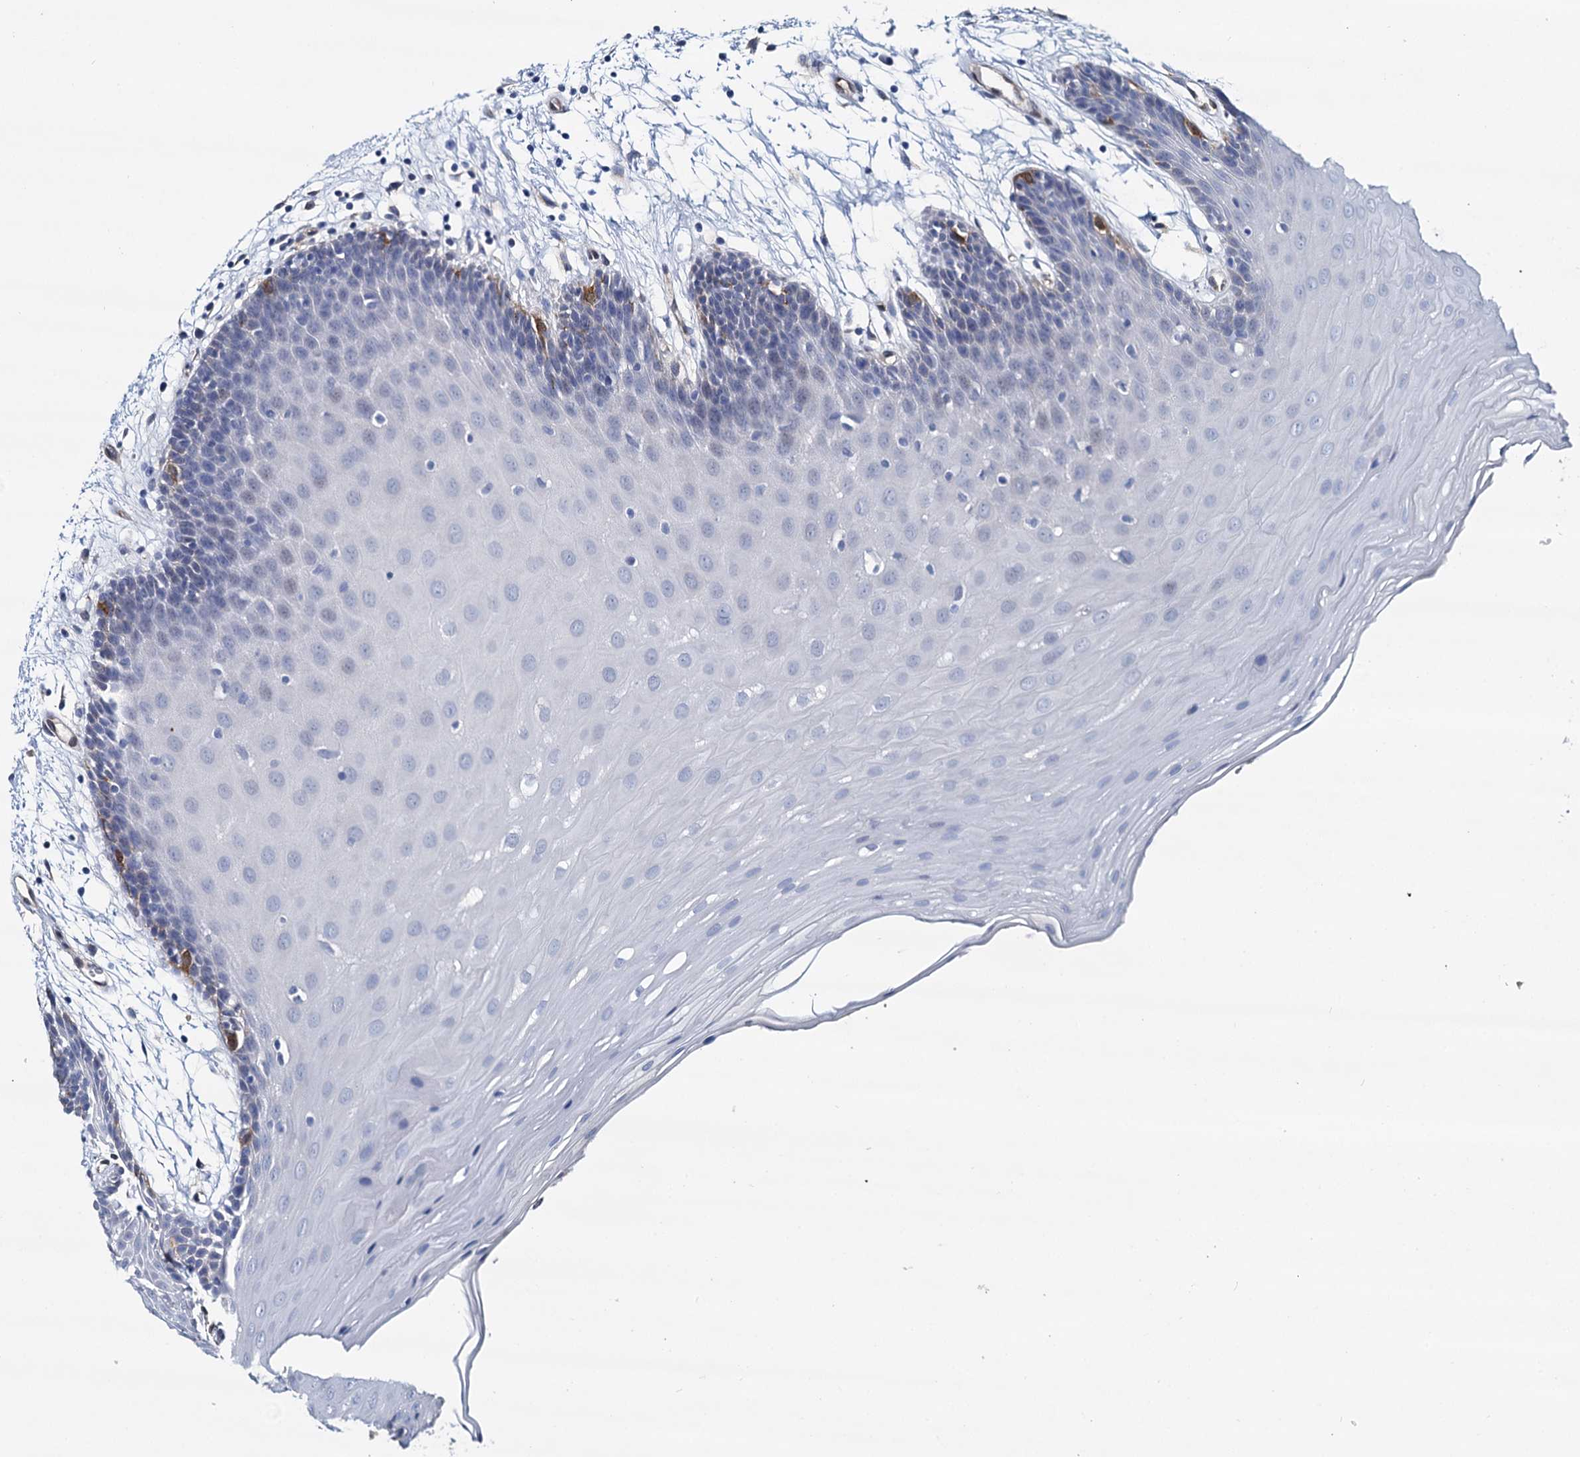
{"staining": {"intensity": "negative", "quantity": "none", "location": "none"}, "tissue": "oral mucosa", "cell_type": "Squamous epithelial cells", "image_type": "normal", "snomed": [{"axis": "morphology", "description": "Normal tissue, NOS"}, {"axis": "topography", "description": "Skeletal muscle"}, {"axis": "topography", "description": "Oral tissue"}, {"axis": "topography", "description": "Salivary gland"}, {"axis": "topography", "description": "Peripheral nerve tissue"}], "caption": "Immunohistochemistry (IHC) histopathology image of normal oral mucosa: human oral mucosa stained with DAB reveals no significant protein positivity in squamous epithelial cells.", "gene": "STXBP1", "patient": {"sex": "male", "age": 54}}